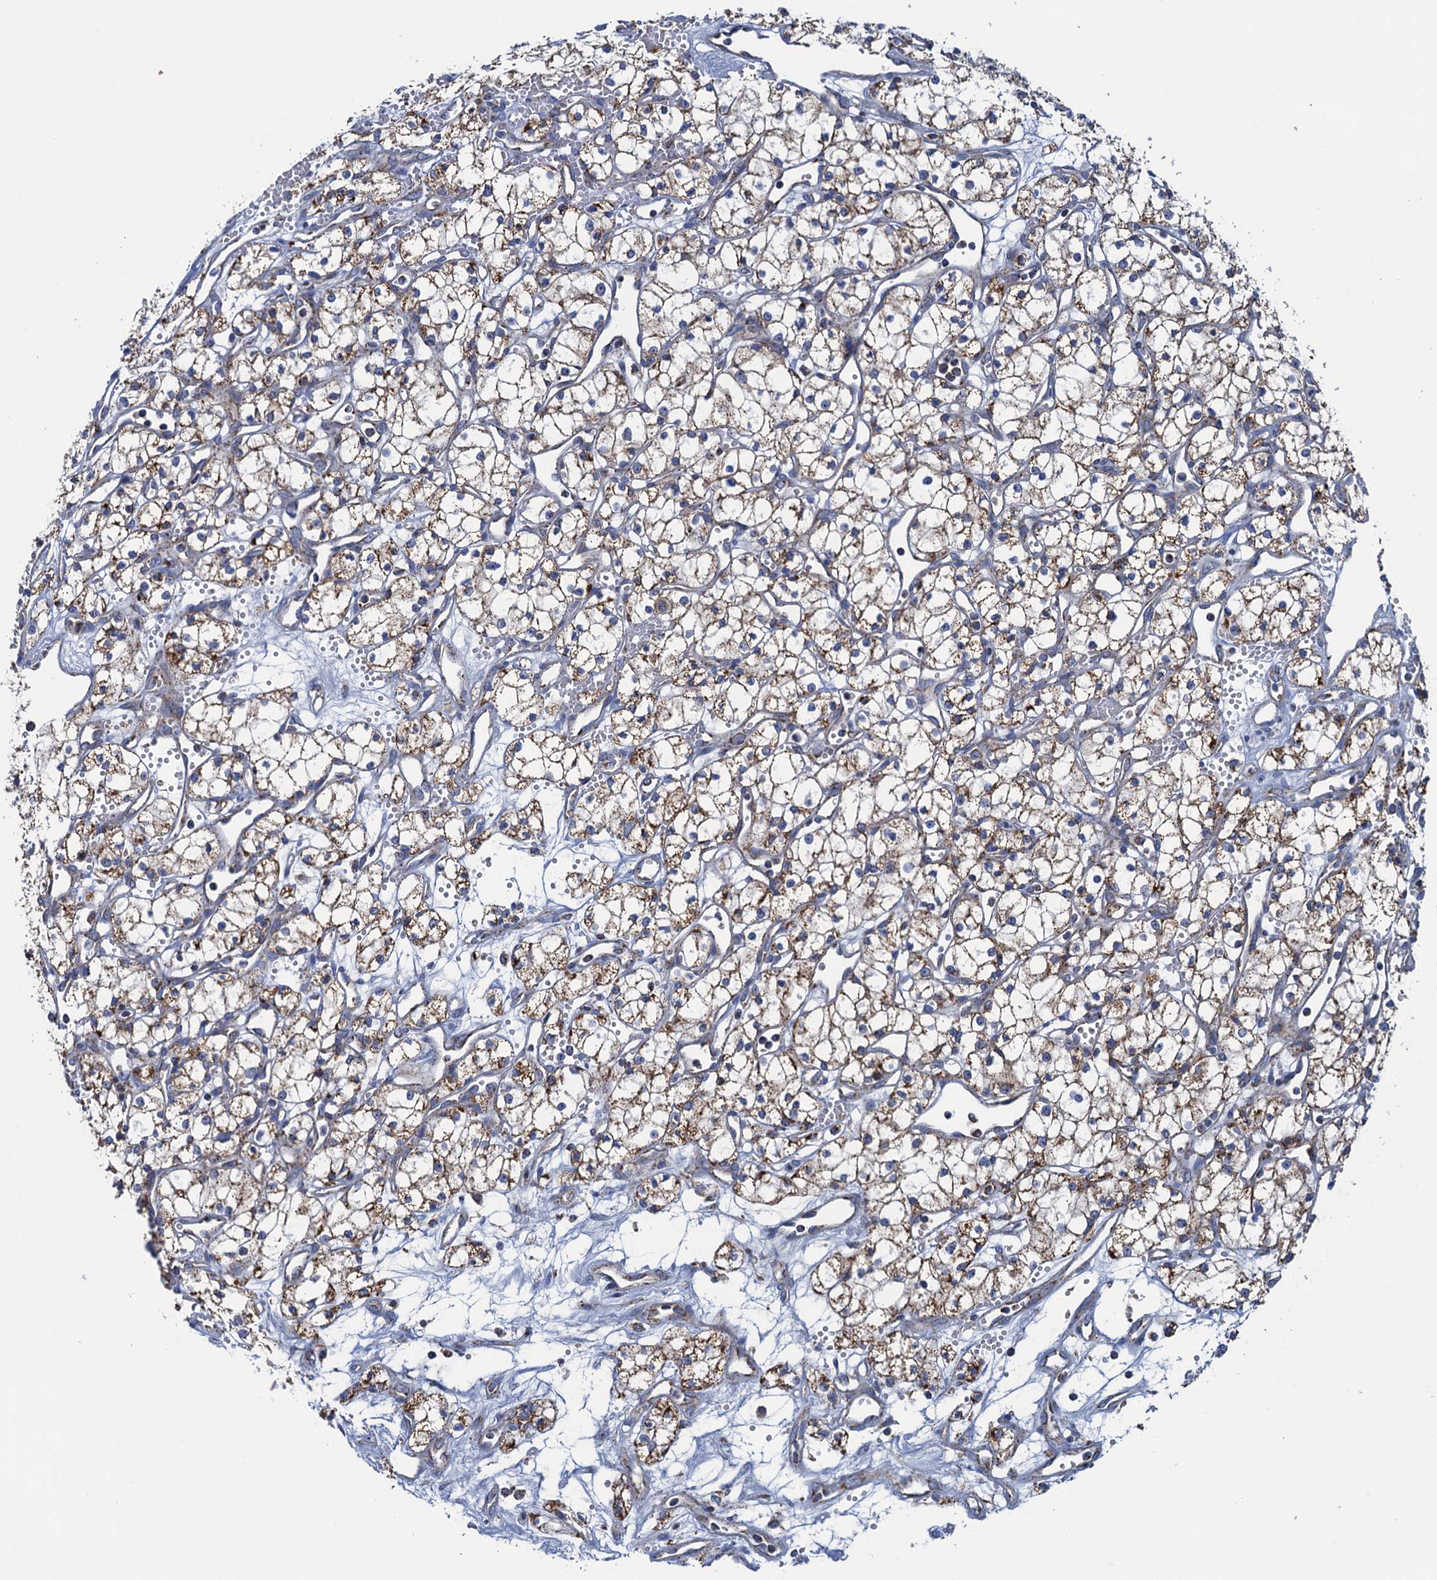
{"staining": {"intensity": "moderate", "quantity": ">75%", "location": "cytoplasmic/membranous"}, "tissue": "renal cancer", "cell_type": "Tumor cells", "image_type": "cancer", "snomed": [{"axis": "morphology", "description": "Adenocarcinoma, NOS"}, {"axis": "topography", "description": "Kidney"}], "caption": "An image of adenocarcinoma (renal) stained for a protein displays moderate cytoplasmic/membranous brown staining in tumor cells. The protein of interest is shown in brown color, while the nuclei are stained blue.", "gene": "GTPBP3", "patient": {"sex": "male", "age": 59}}